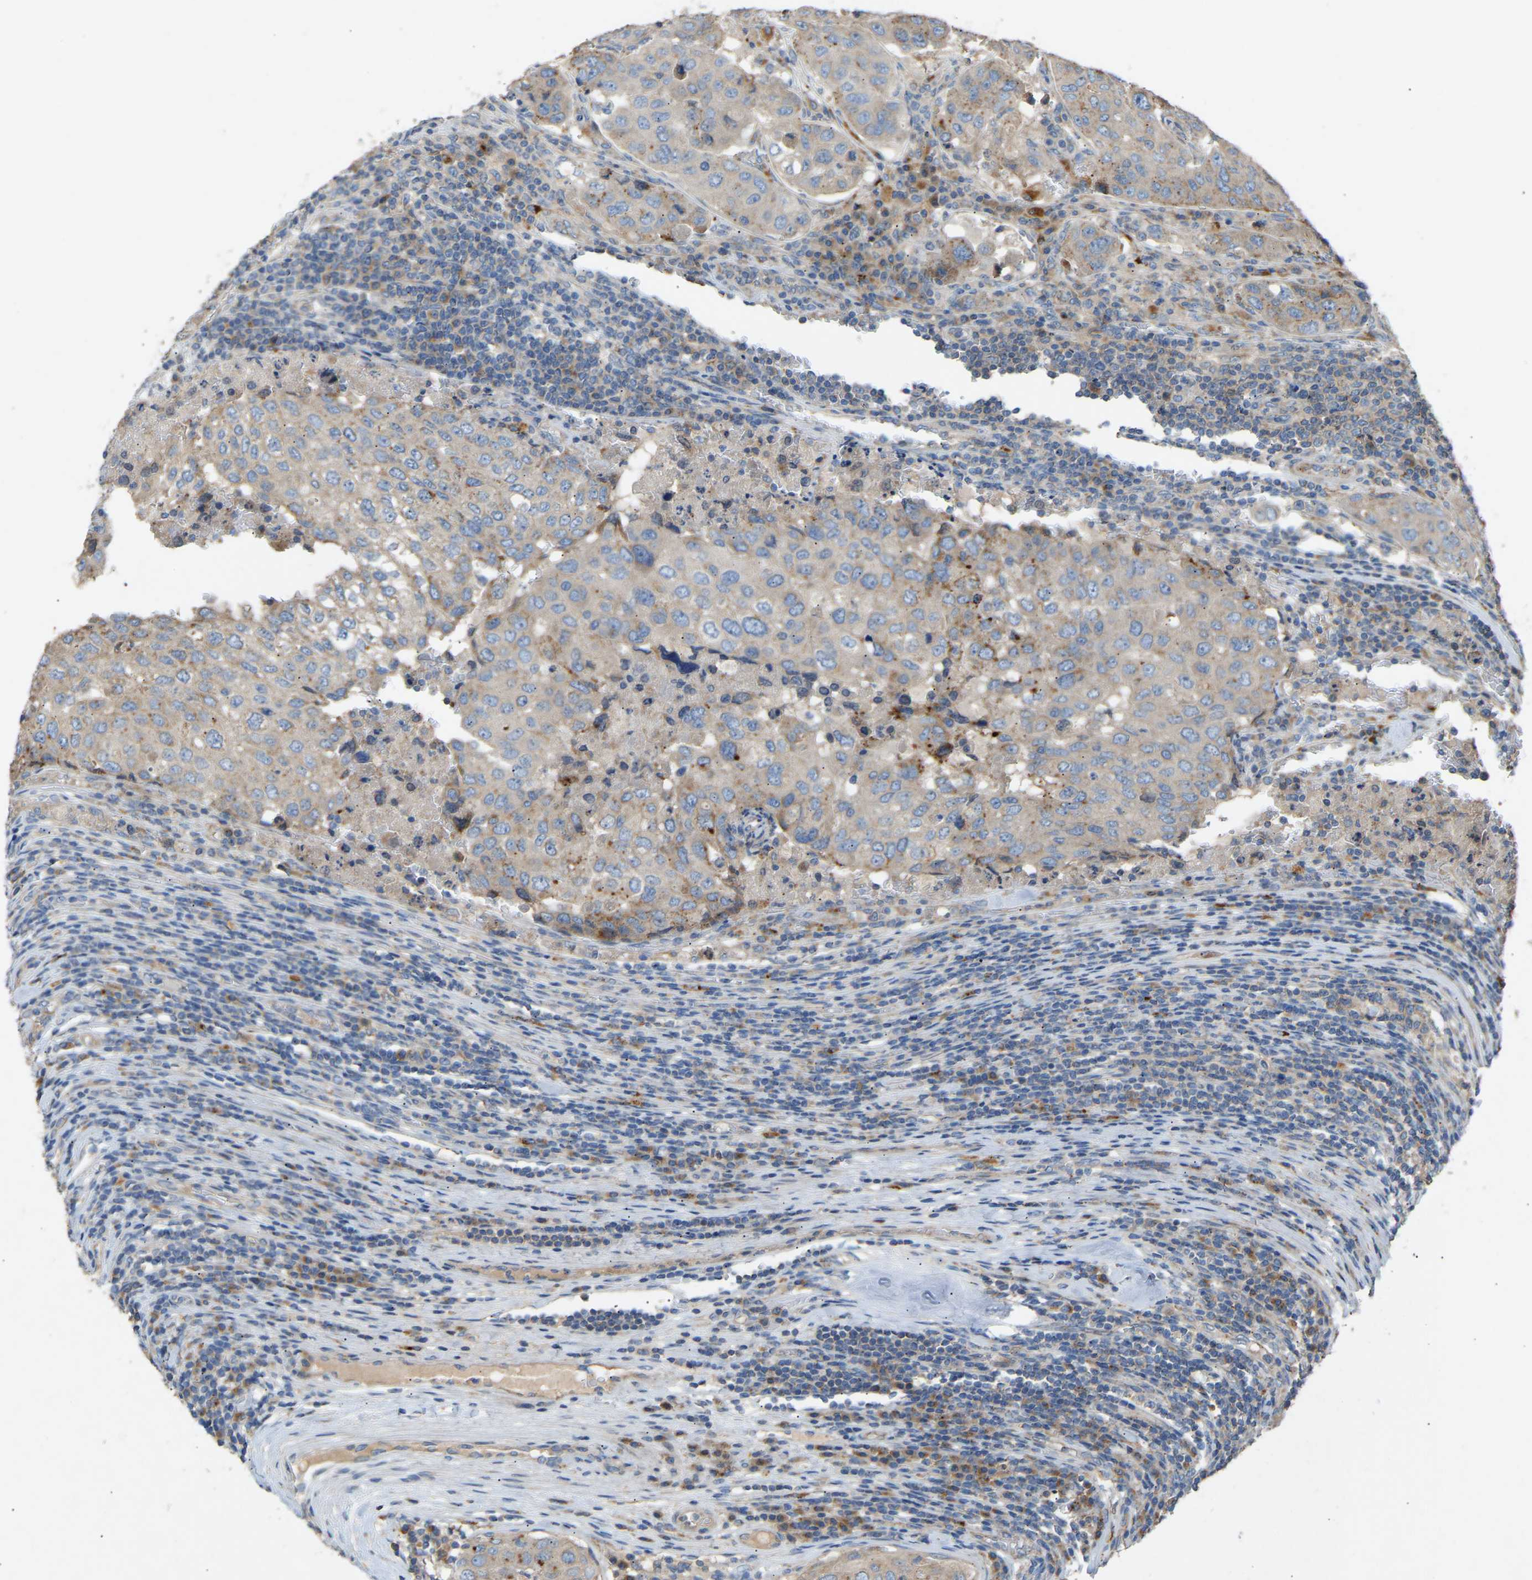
{"staining": {"intensity": "weak", "quantity": "<25%", "location": "cytoplasmic/membranous"}, "tissue": "urothelial cancer", "cell_type": "Tumor cells", "image_type": "cancer", "snomed": [{"axis": "morphology", "description": "Urothelial carcinoma, High grade"}, {"axis": "topography", "description": "Lymph node"}, {"axis": "topography", "description": "Urinary bladder"}], "caption": "A photomicrograph of human high-grade urothelial carcinoma is negative for staining in tumor cells.", "gene": "RGP1", "patient": {"sex": "male", "age": 51}}